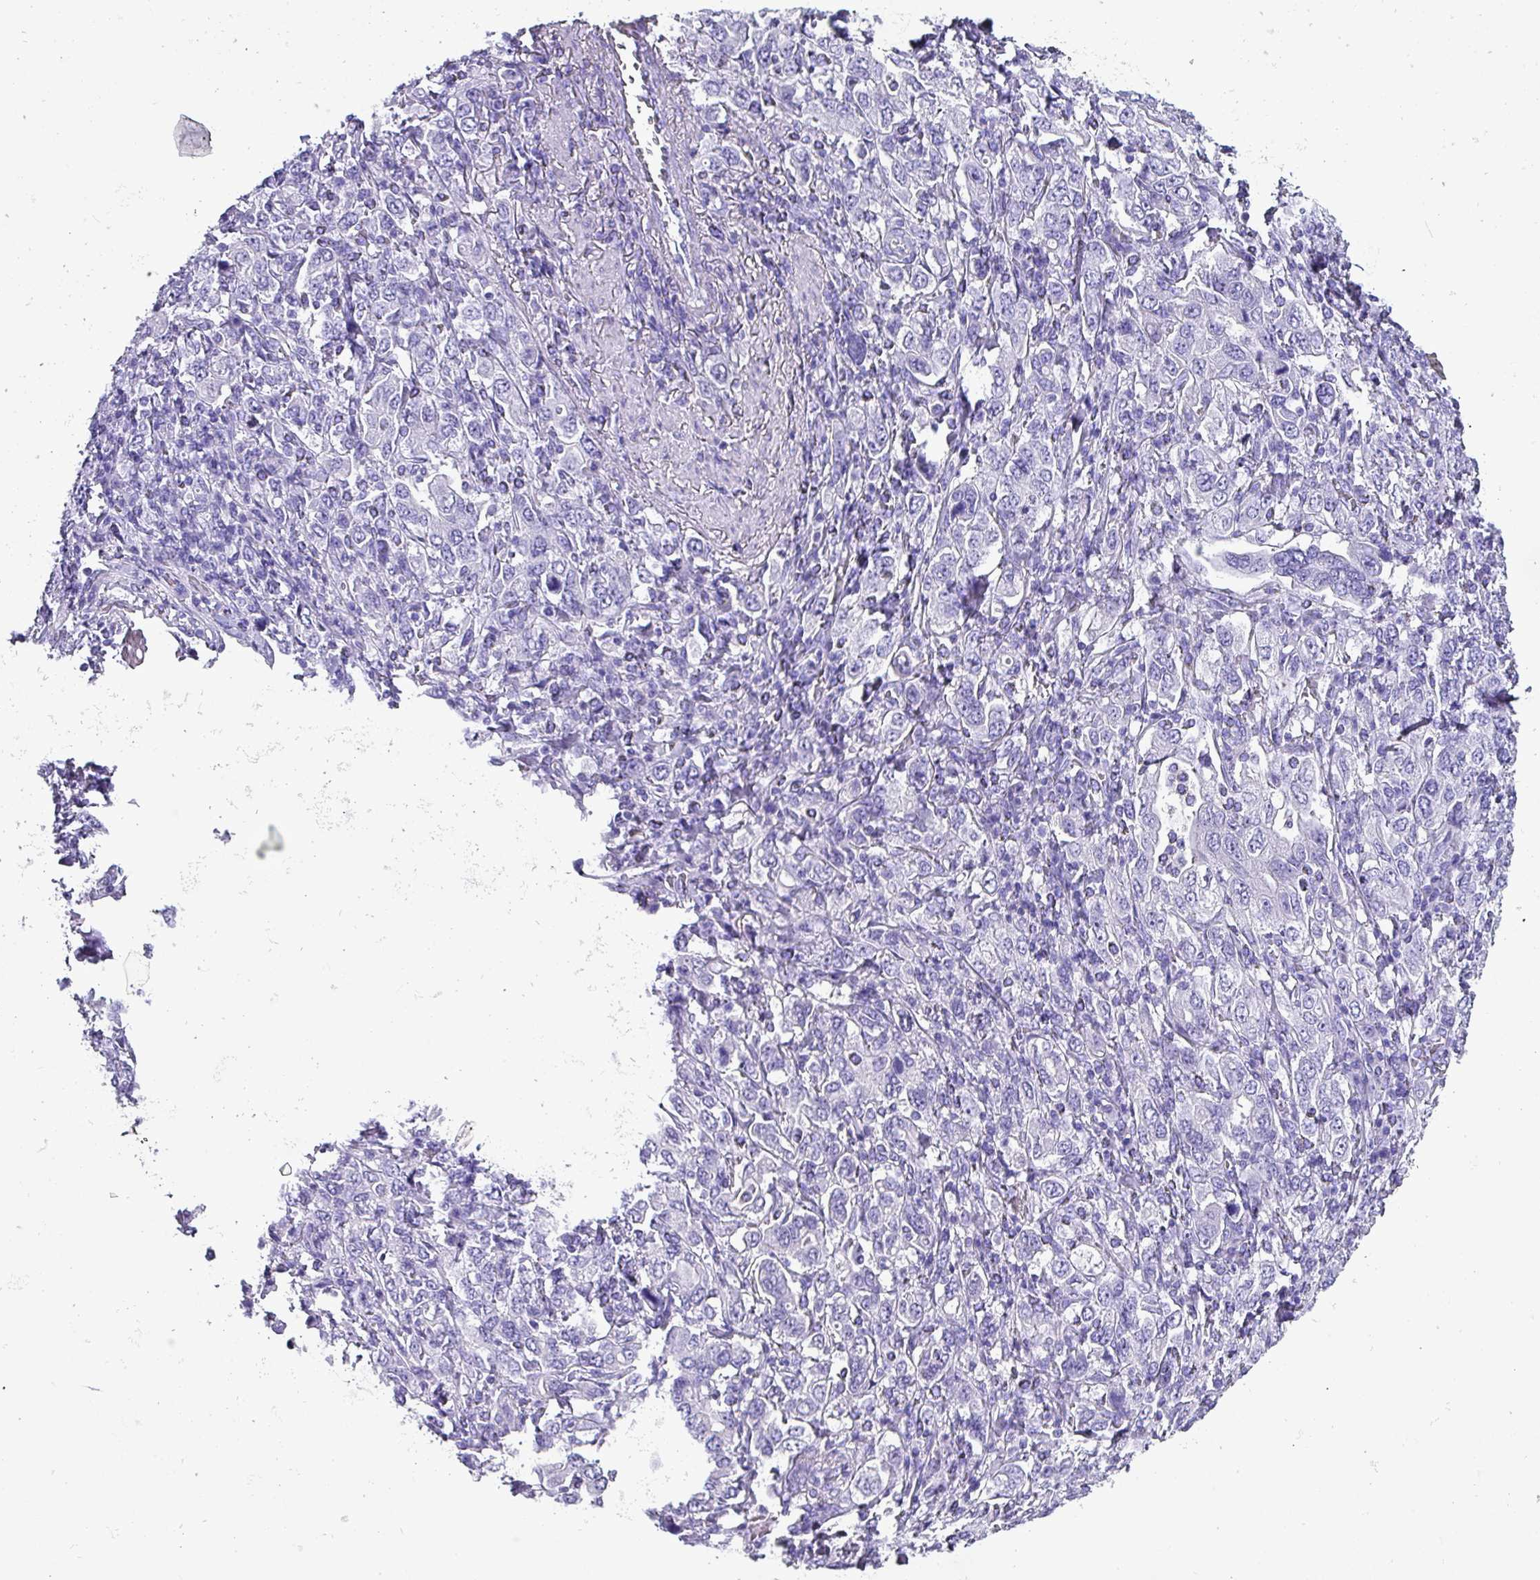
{"staining": {"intensity": "negative", "quantity": "none", "location": "none"}, "tissue": "stomach cancer", "cell_type": "Tumor cells", "image_type": "cancer", "snomed": [{"axis": "morphology", "description": "Adenocarcinoma, NOS"}, {"axis": "topography", "description": "Stomach, upper"}, {"axis": "topography", "description": "Stomach"}], "caption": "This is a micrograph of immunohistochemistry (IHC) staining of stomach cancer (adenocarcinoma), which shows no expression in tumor cells.", "gene": "KRT6C", "patient": {"sex": "male", "age": 62}}